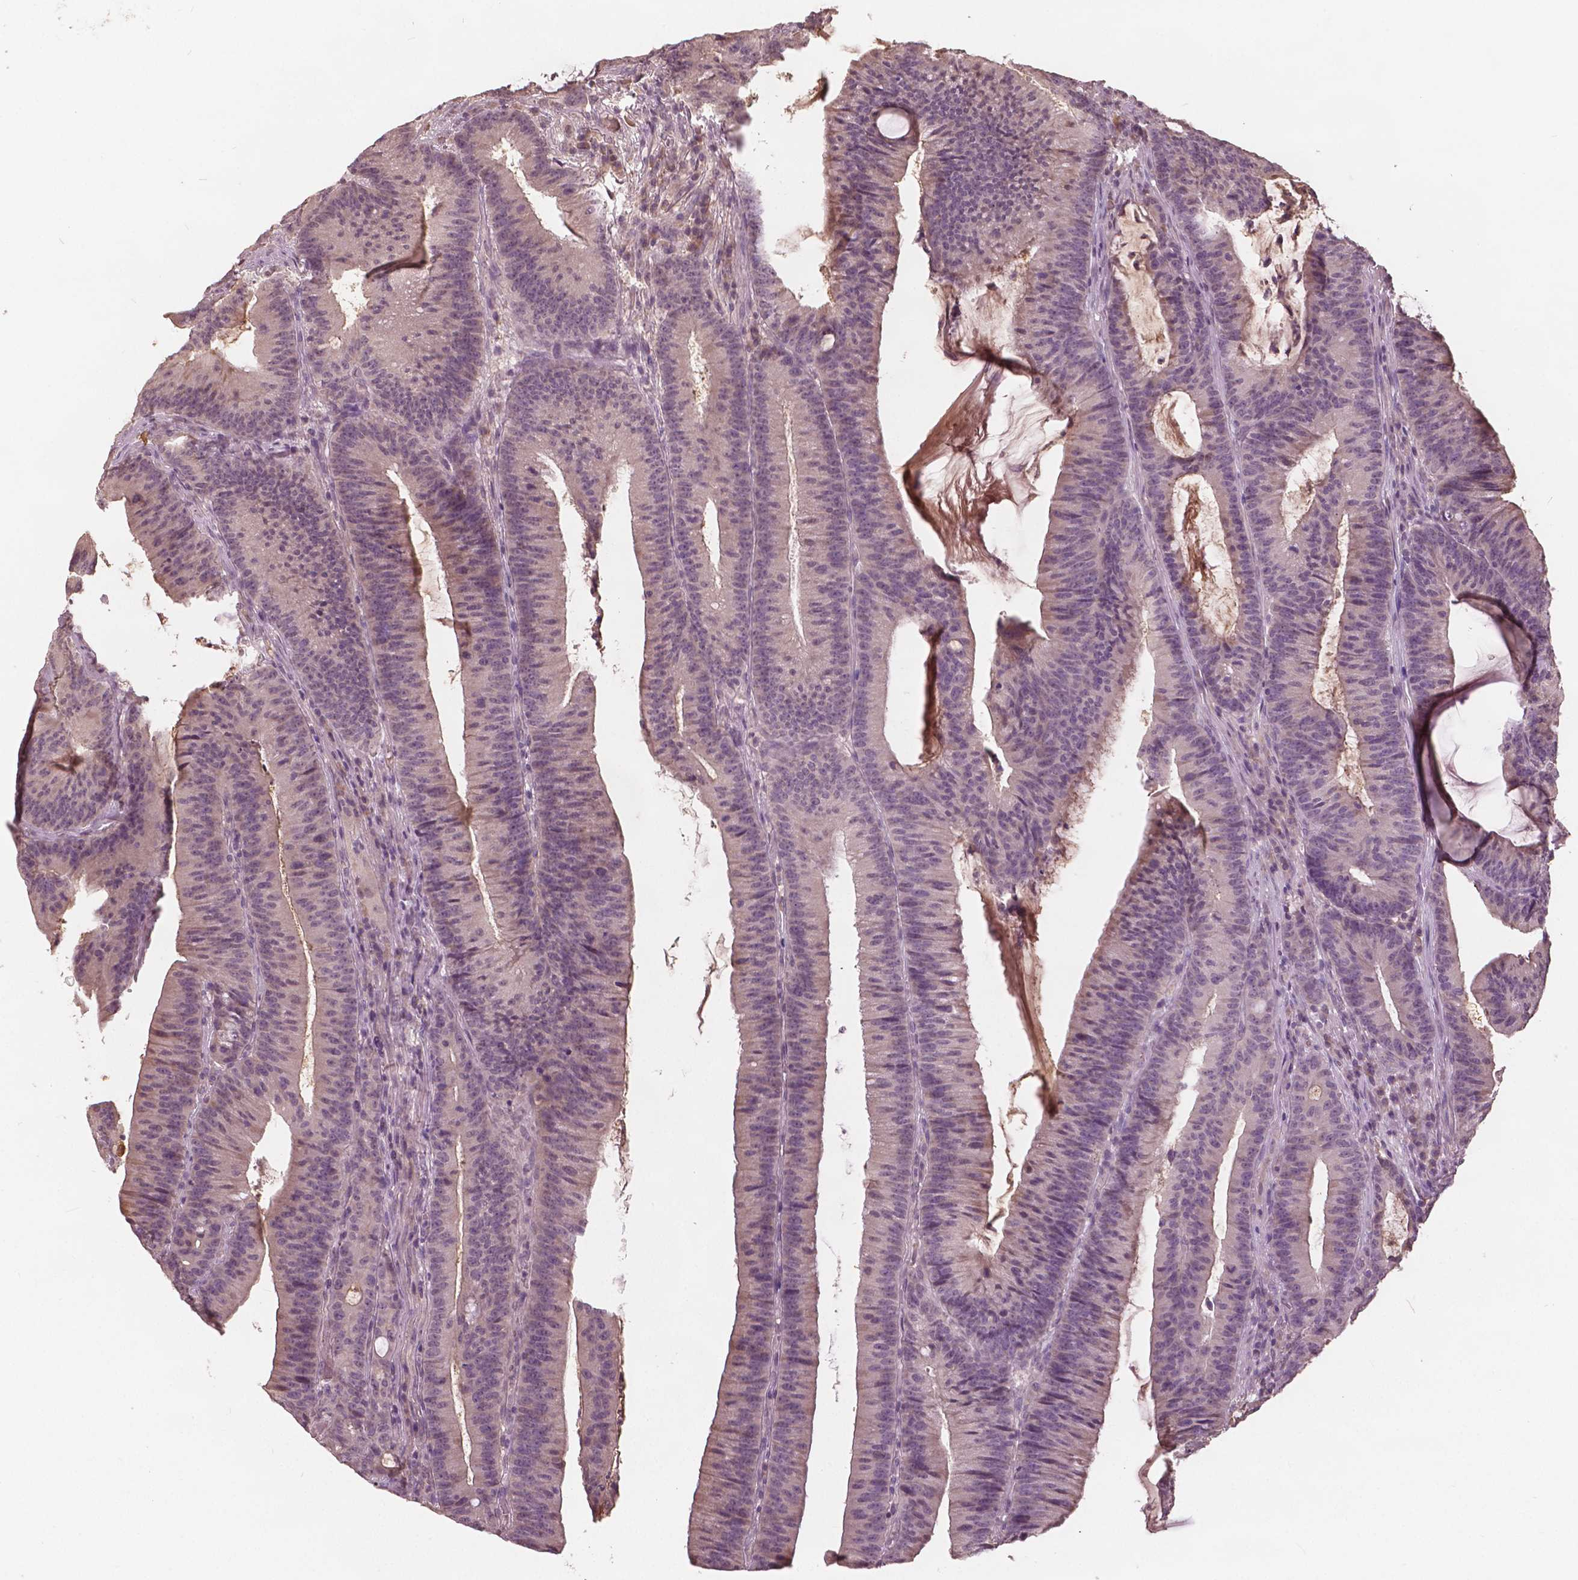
{"staining": {"intensity": "weak", "quantity": "<25%", "location": "nuclear"}, "tissue": "colorectal cancer", "cell_type": "Tumor cells", "image_type": "cancer", "snomed": [{"axis": "morphology", "description": "Adenocarcinoma, NOS"}, {"axis": "topography", "description": "Colon"}], "caption": "Immunohistochemical staining of human adenocarcinoma (colorectal) displays no significant staining in tumor cells. Nuclei are stained in blue.", "gene": "ANGPTL4", "patient": {"sex": "female", "age": 78}}